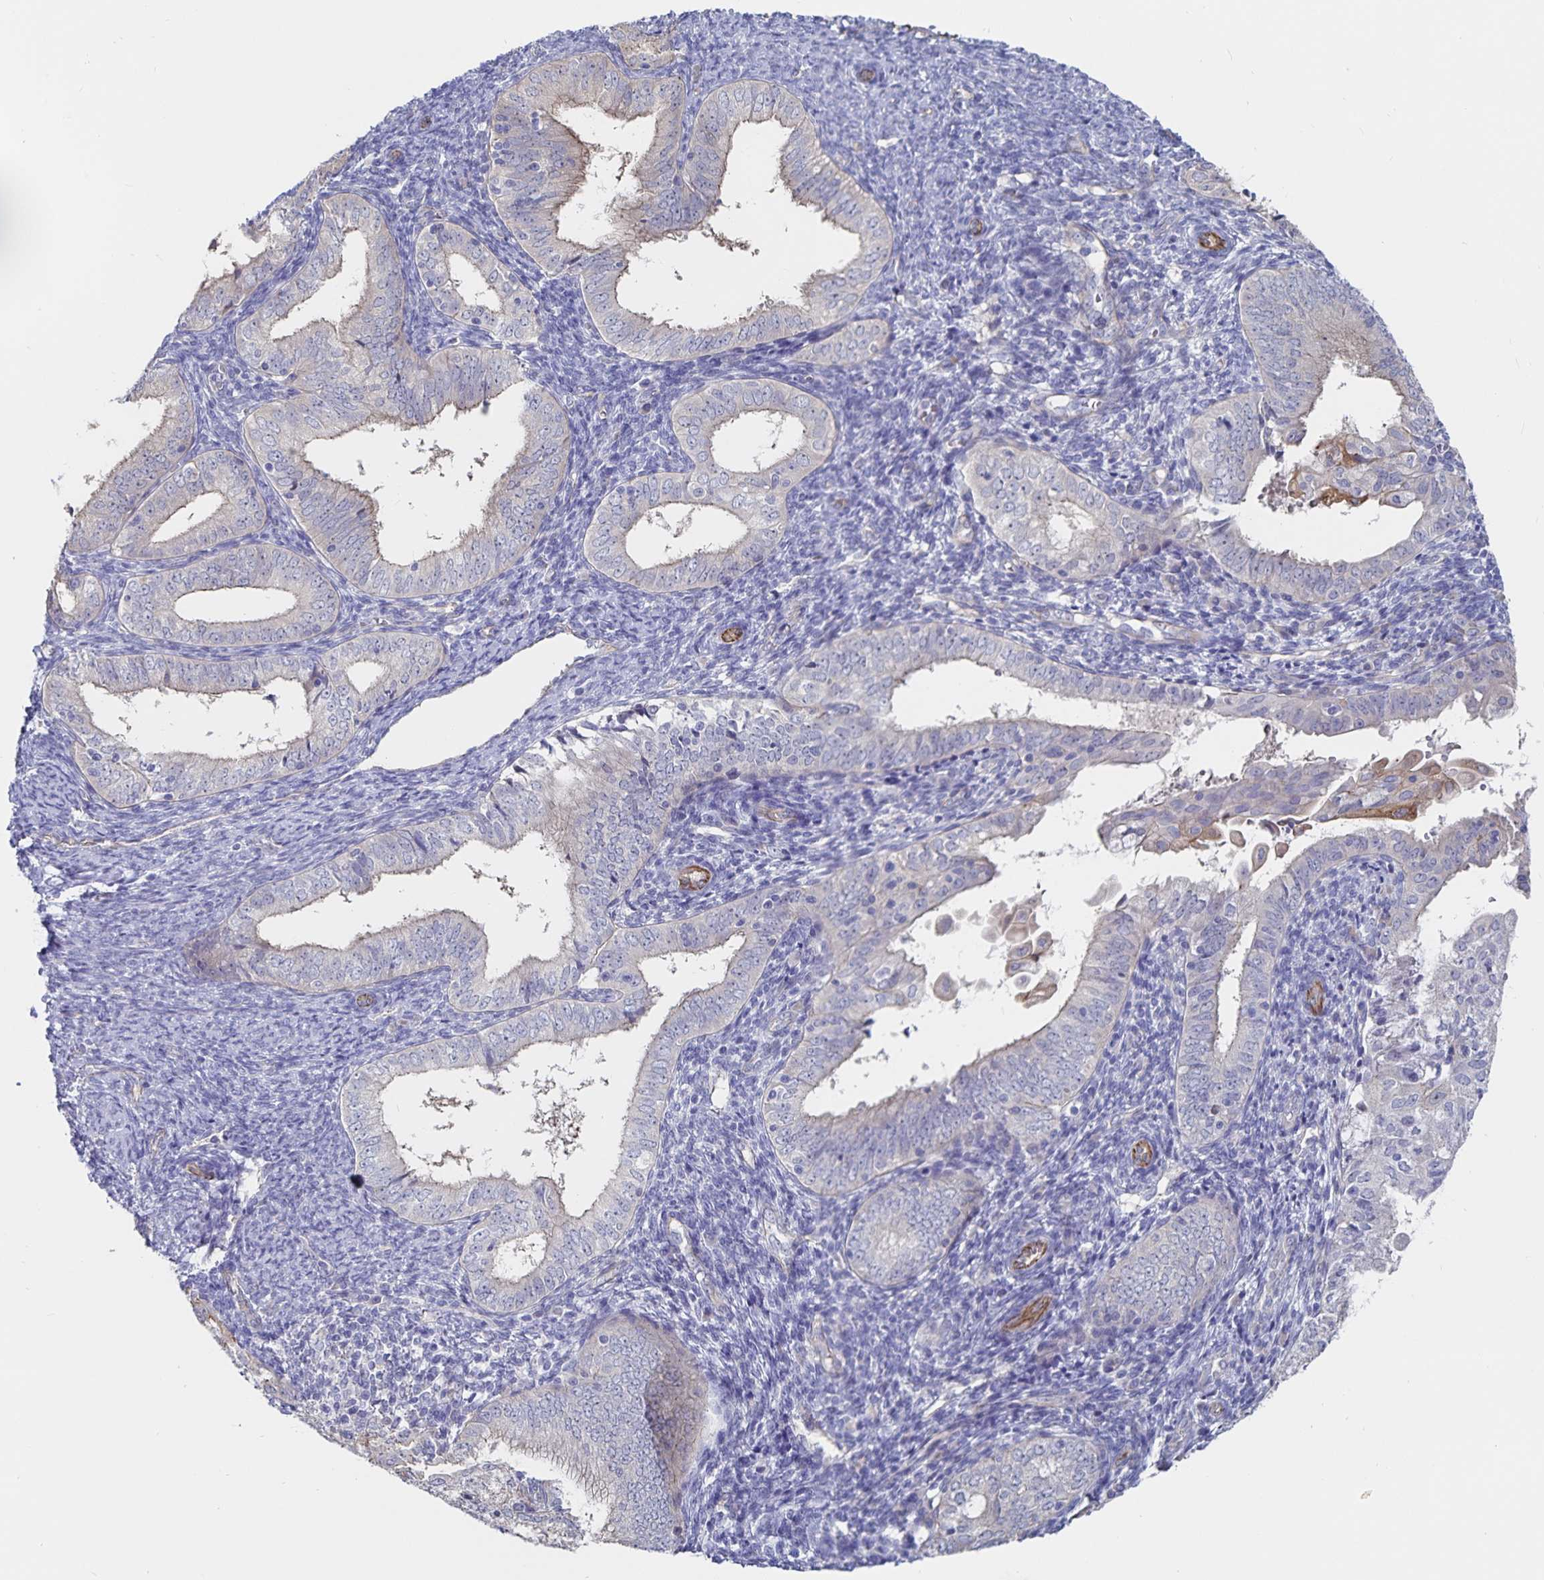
{"staining": {"intensity": "negative", "quantity": "none", "location": "none"}, "tissue": "endometrial cancer", "cell_type": "Tumor cells", "image_type": "cancer", "snomed": [{"axis": "morphology", "description": "Adenocarcinoma, NOS"}, {"axis": "topography", "description": "Endometrium"}], "caption": "This is an IHC histopathology image of human adenocarcinoma (endometrial). There is no positivity in tumor cells.", "gene": "SSTR1", "patient": {"sex": "female", "age": 55}}